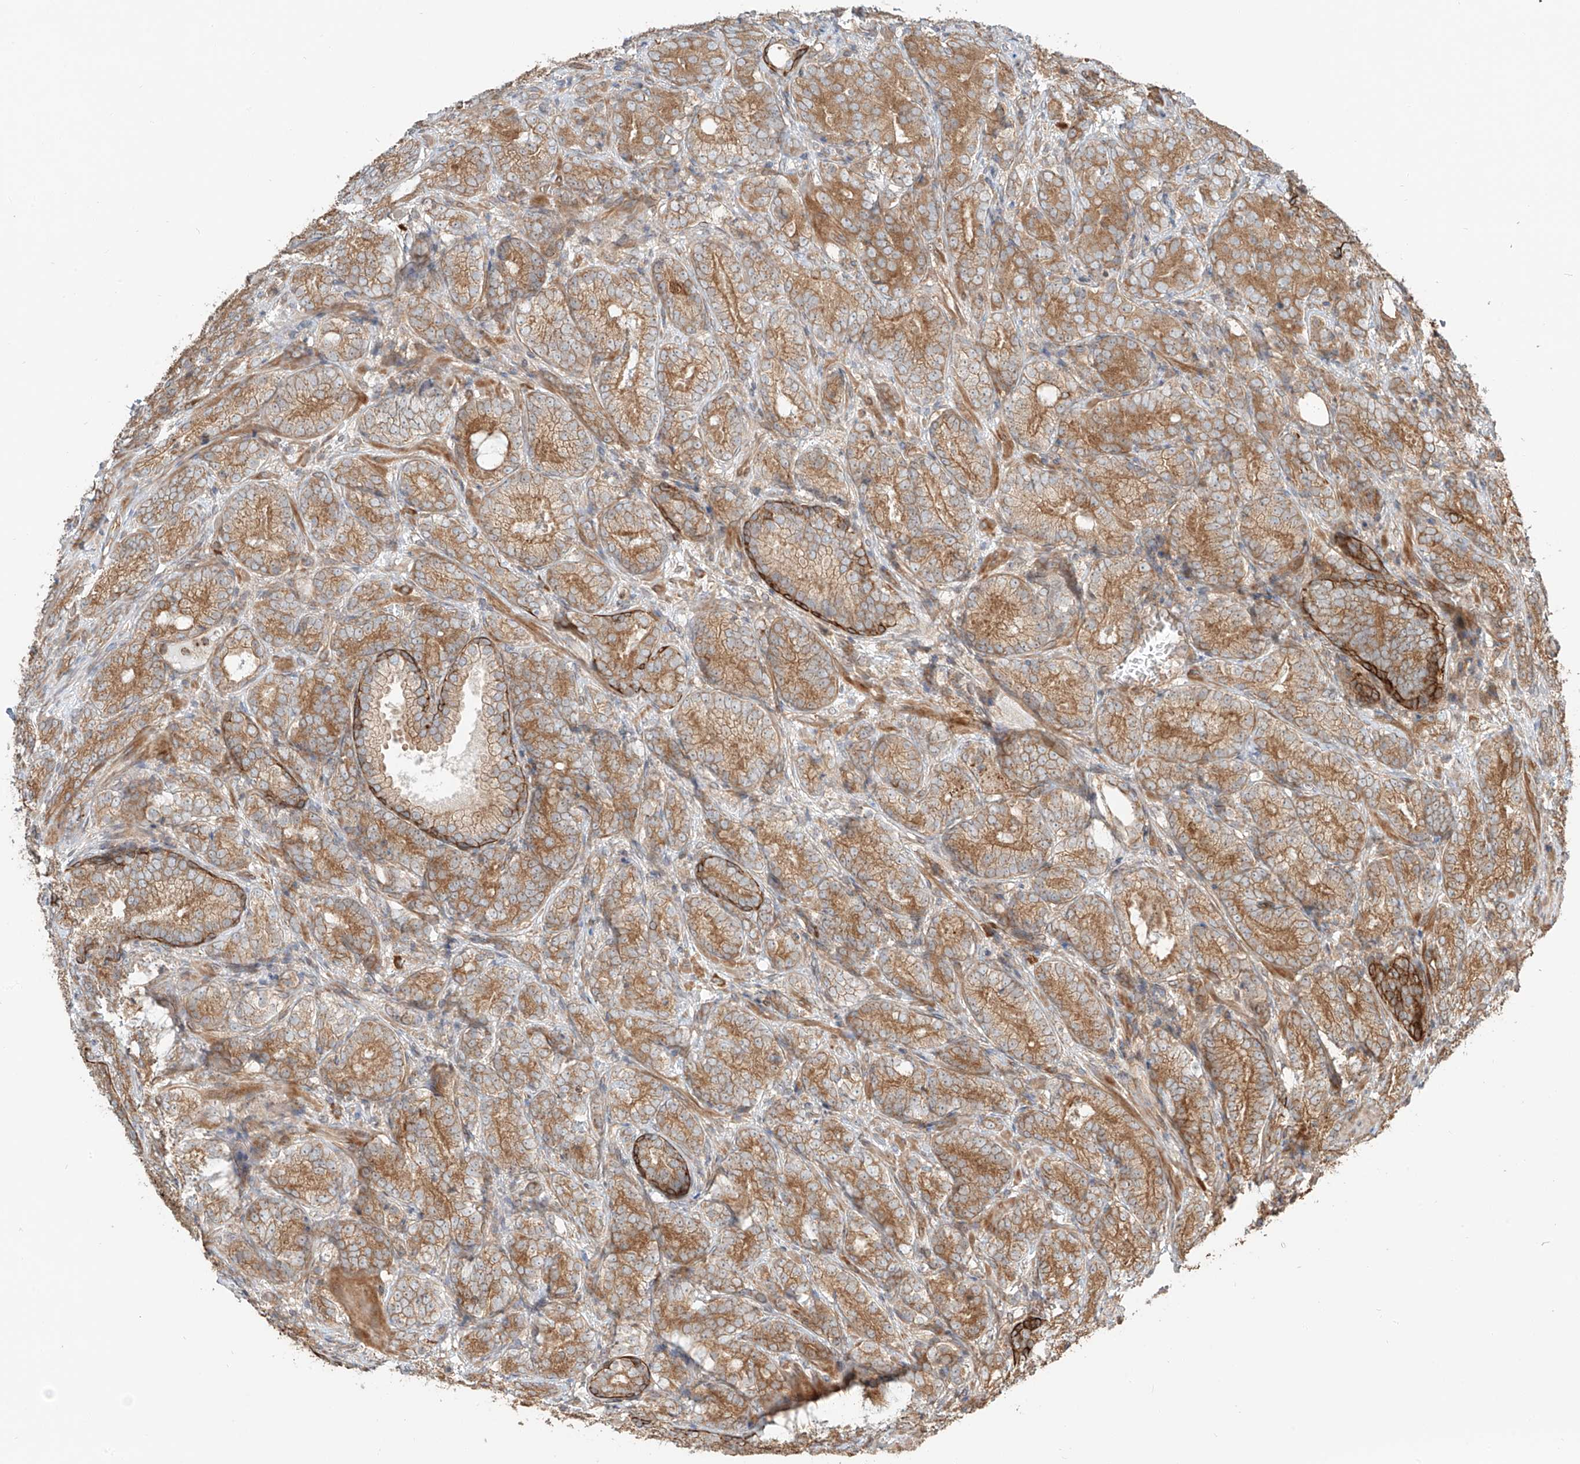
{"staining": {"intensity": "moderate", "quantity": ">75%", "location": "cytoplasmic/membranous"}, "tissue": "prostate cancer", "cell_type": "Tumor cells", "image_type": "cancer", "snomed": [{"axis": "morphology", "description": "Adenocarcinoma, High grade"}, {"axis": "topography", "description": "Prostate"}], "caption": "Immunohistochemistry staining of prostate adenocarcinoma (high-grade), which shows medium levels of moderate cytoplasmic/membranous positivity in approximately >75% of tumor cells indicating moderate cytoplasmic/membranous protein staining. The staining was performed using DAB (3,3'-diaminobenzidine) (brown) for protein detection and nuclei were counterstained in hematoxylin (blue).", "gene": "CEP162", "patient": {"sex": "male", "age": 66}}